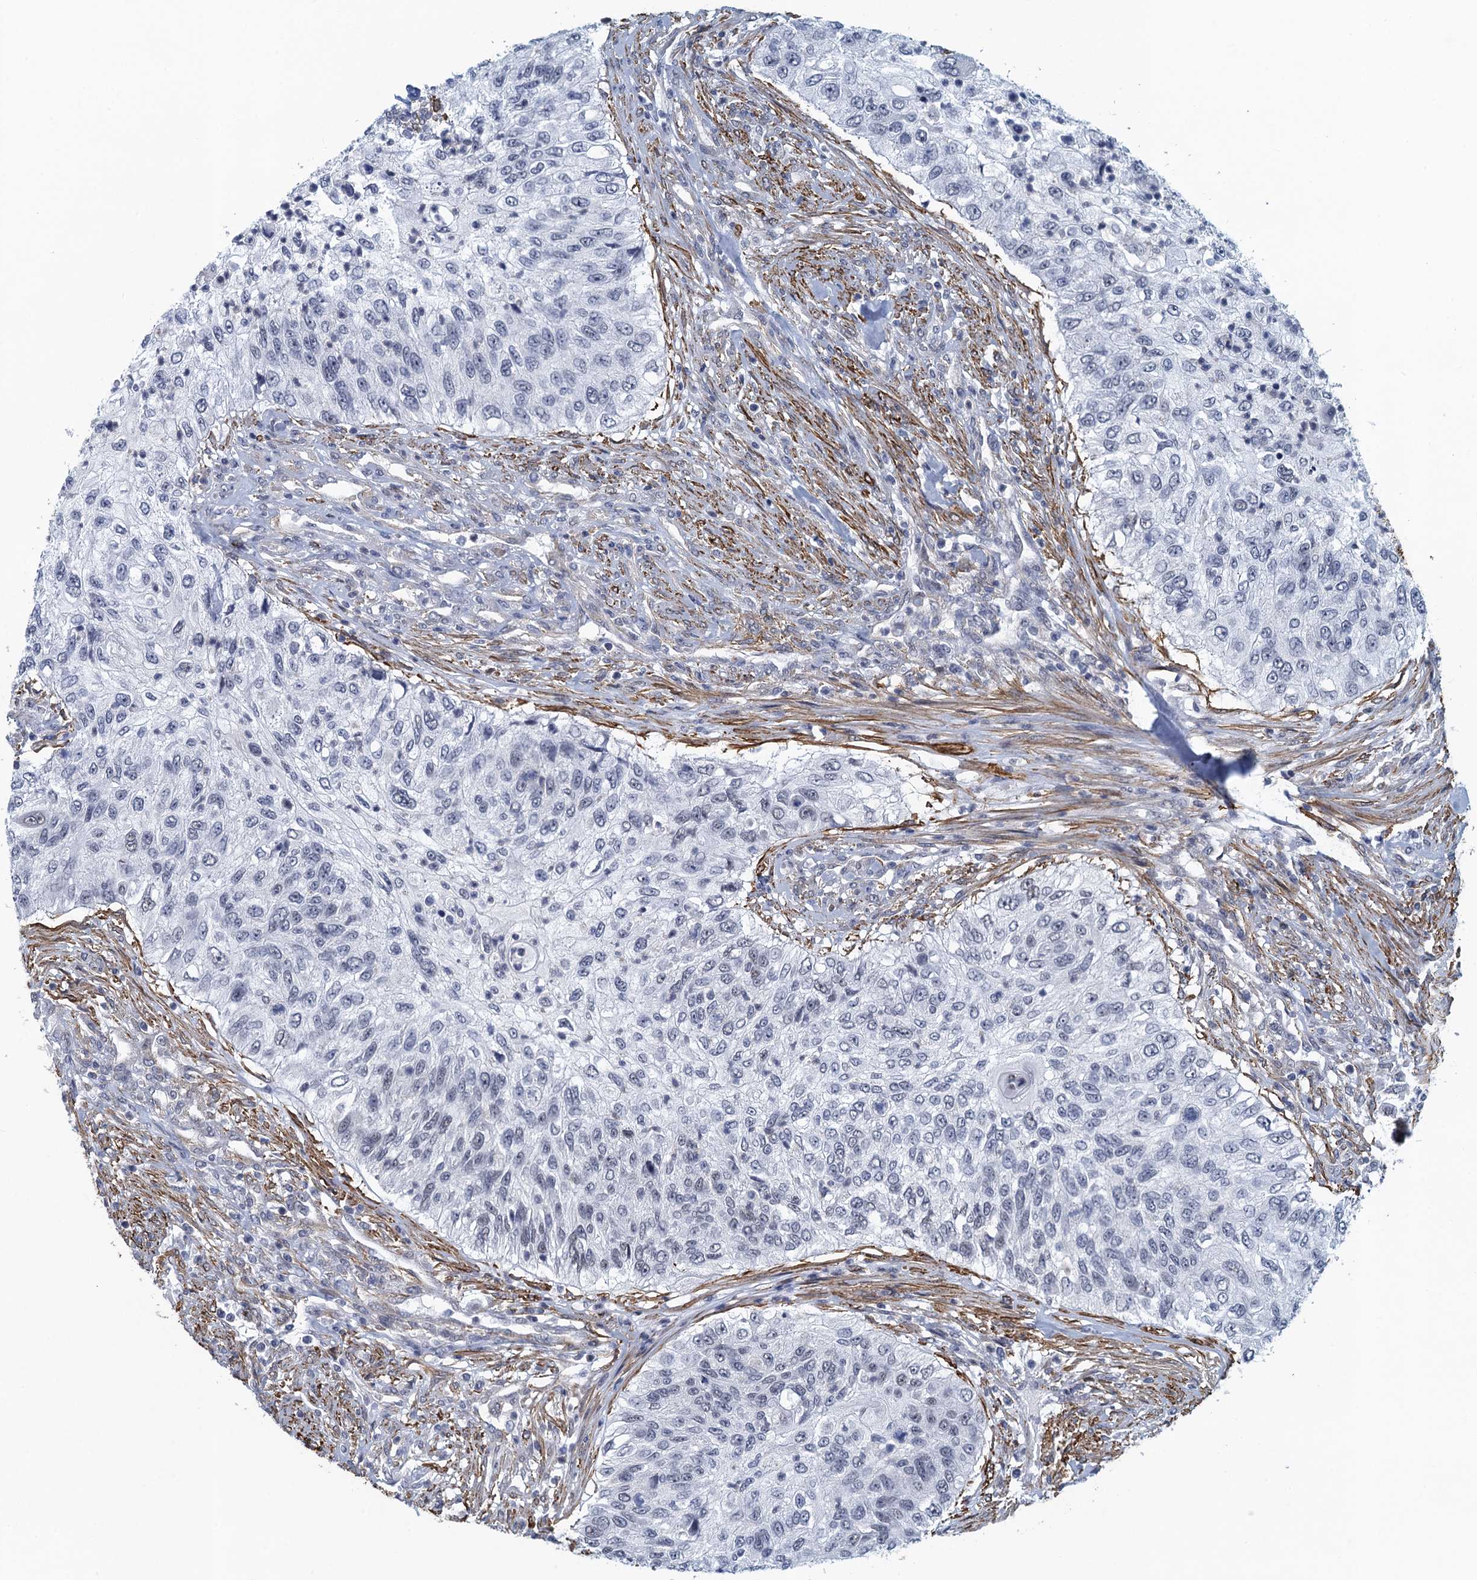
{"staining": {"intensity": "negative", "quantity": "none", "location": "none"}, "tissue": "urothelial cancer", "cell_type": "Tumor cells", "image_type": "cancer", "snomed": [{"axis": "morphology", "description": "Urothelial carcinoma, High grade"}, {"axis": "topography", "description": "Urinary bladder"}], "caption": "IHC of urothelial cancer shows no staining in tumor cells.", "gene": "ALG2", "patient": {"sex": "female", "age": 60}}